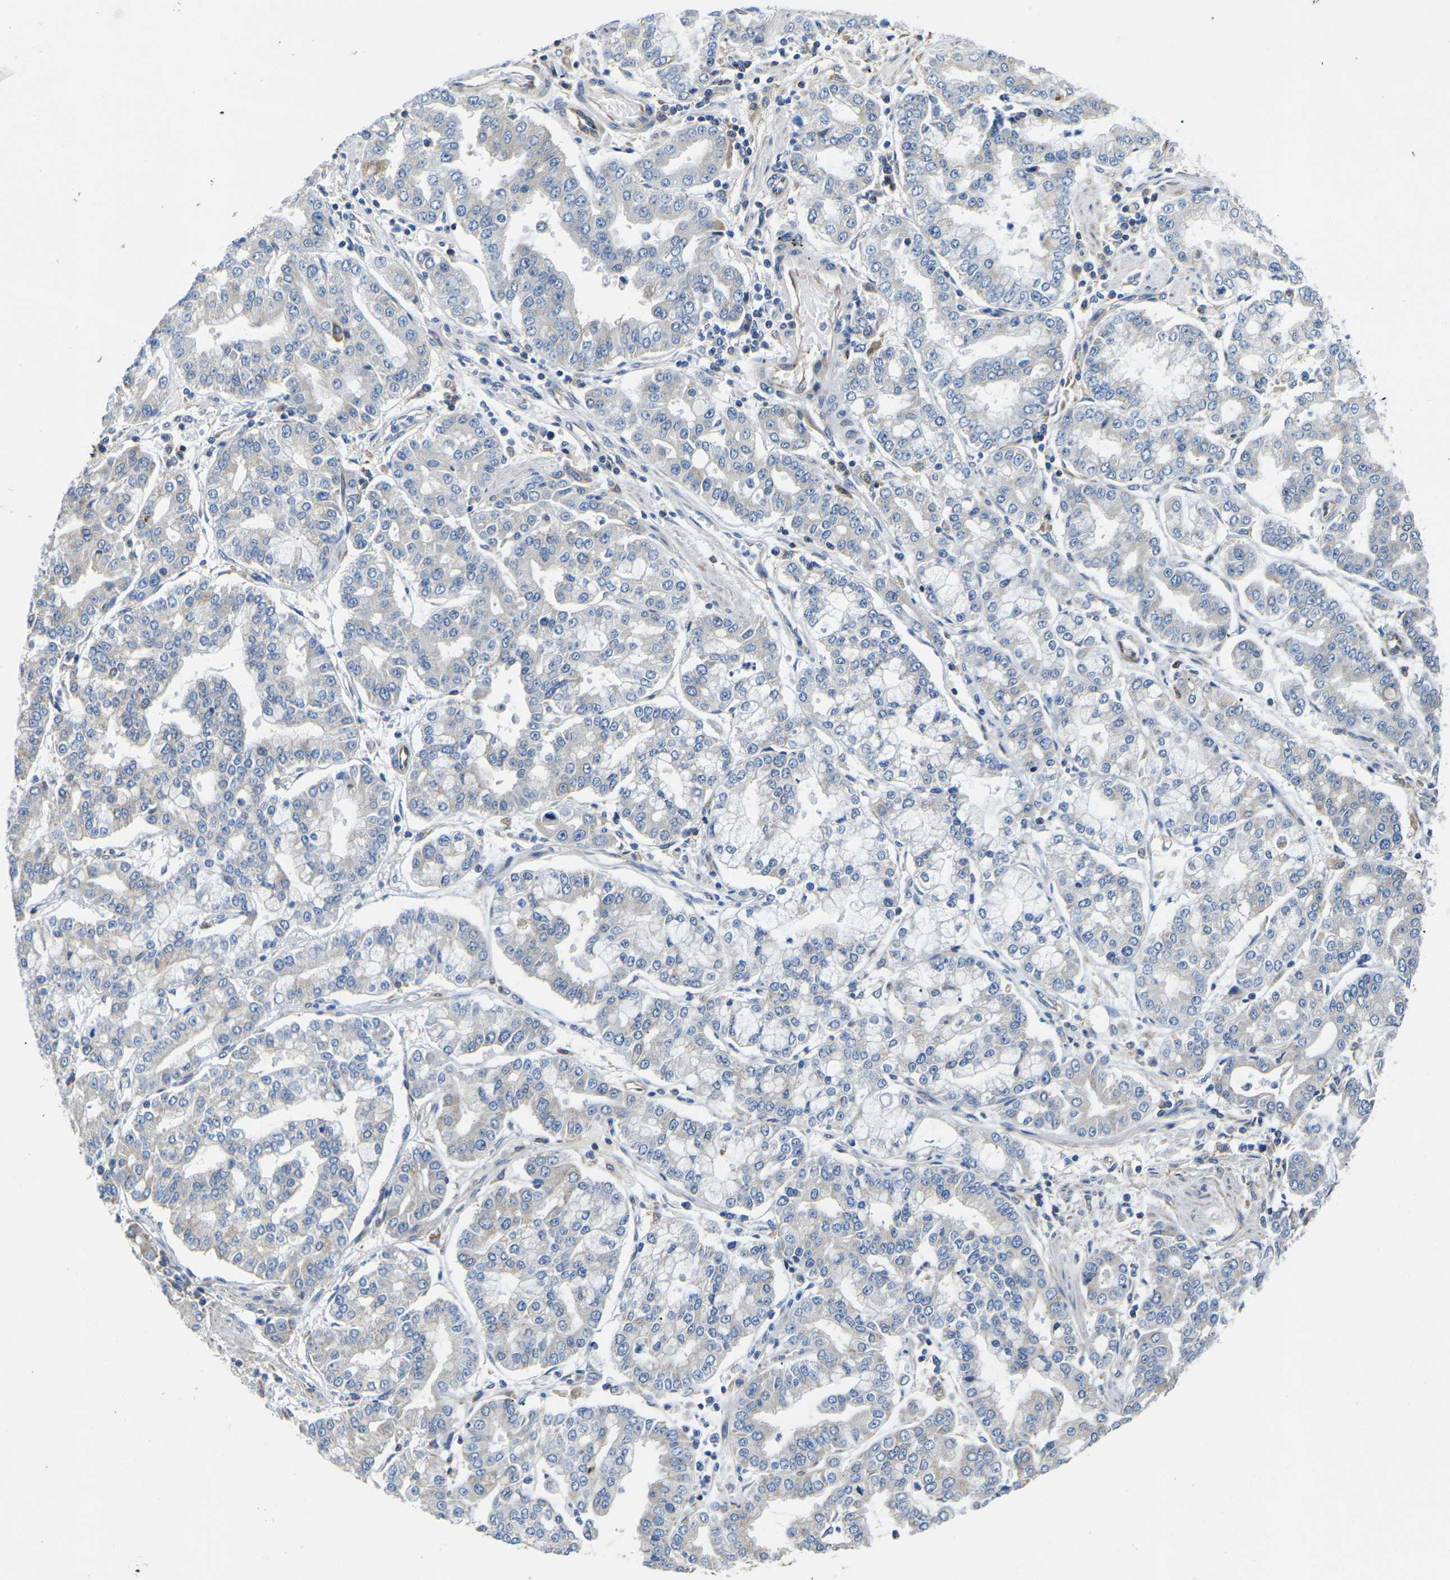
{"staining": {"intensity": "negative", "quantity": "none", "location": "none"}, "tissue": "stomach cancer", "cell_type": "Tumor cells", "image_type": "cancer", "snomed": [{"axis": "morphology", "description": "Adenocarcinoma, NOS"}, {"axis": "topography", "description": "Stomach"}], "caption": "Tumor cells are negative for brown protein staining in stomach adenocarcinoma. (Brightfield microscopy of DAB (3,3'-diaminobenzidine) IHC at high magnification).", "gene": "TMEFF2", "patient": {"sex": "male", "age": 76}}